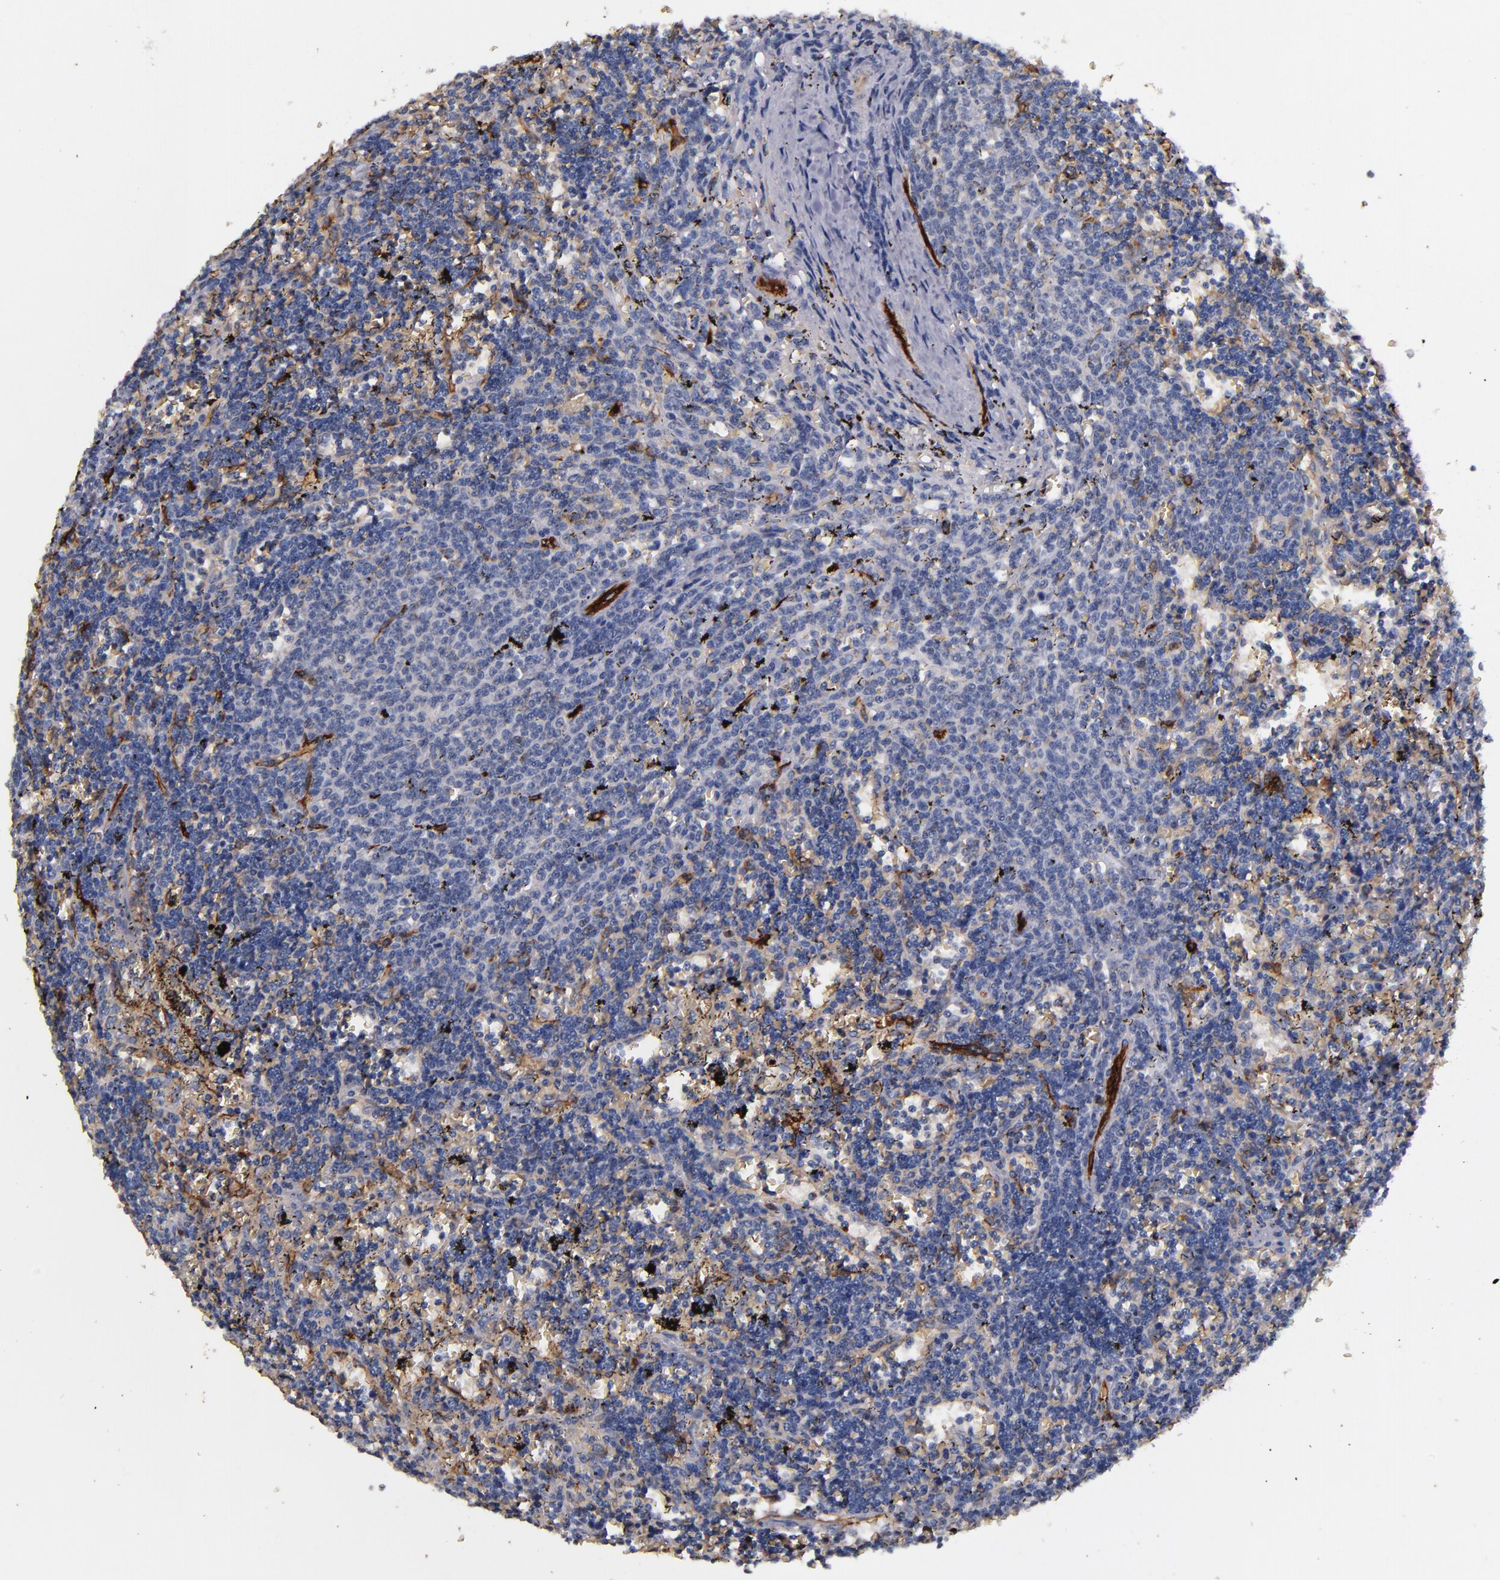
{"staining": {"intensity": "negative", "quantity": "none", "location": "none"}, "tissue": "lymphoma", "cell_type": "Tumor cells", "image_type": "cancer", "snomed": [{"axis": "morphology", "description": "Malignant lymphoma, non-Hodgkin's type, Low grade"}, {"axis": "topography", "description": "Spleen"}], "caption": "Histopathology image shows no protein positivity in tumor cells of lymphoma tissue.", "gene": "CLDN5", "patient": {"sex": "male", "age": 60}}